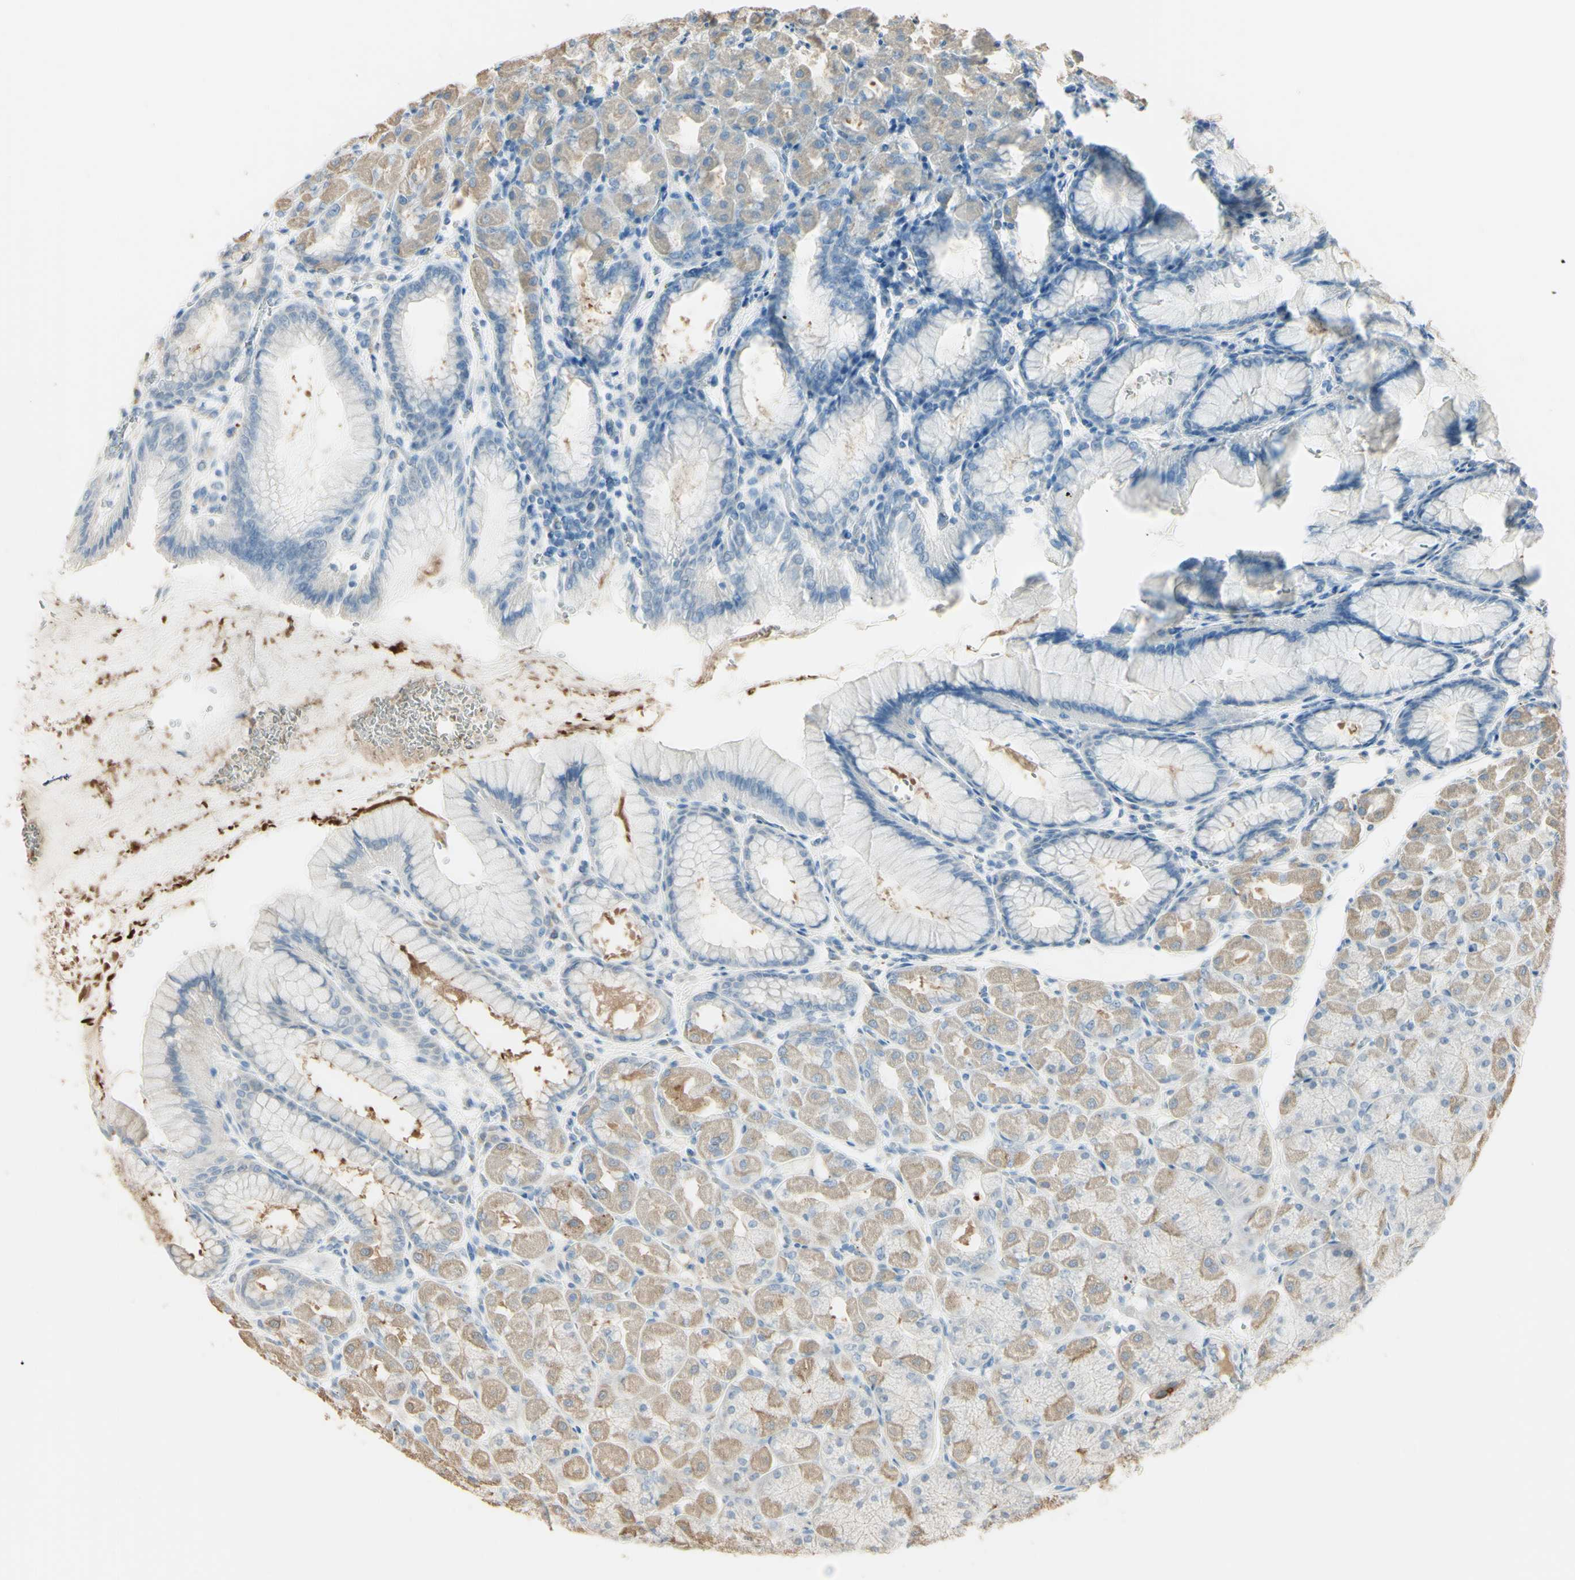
{"staining": {"intensity": "weak", "quantity": ">75%", "location": "cytoplasmic/membranous"}, "tissue": "stomach", "cell_type": "Glandular cells", "image_type": "normal", "snomed": [{"axis": "morphology", "description": "Normal tissue, NOS"}, {"axis": "topography", "description": "Stomach, upper"}], "caption": "Protein staining of benign stomach demonstrates weak cytoplasmic/membranous staining in about >75% of glandular cells. The staining was performed using DAB (3,3'-diaminobenzidine), with brown indicating positive protein expression. Nuclei are stained blue with hematoxylin.", "gene": "ANGPTL1", "patient": {"sex": "female", "age": 56}}